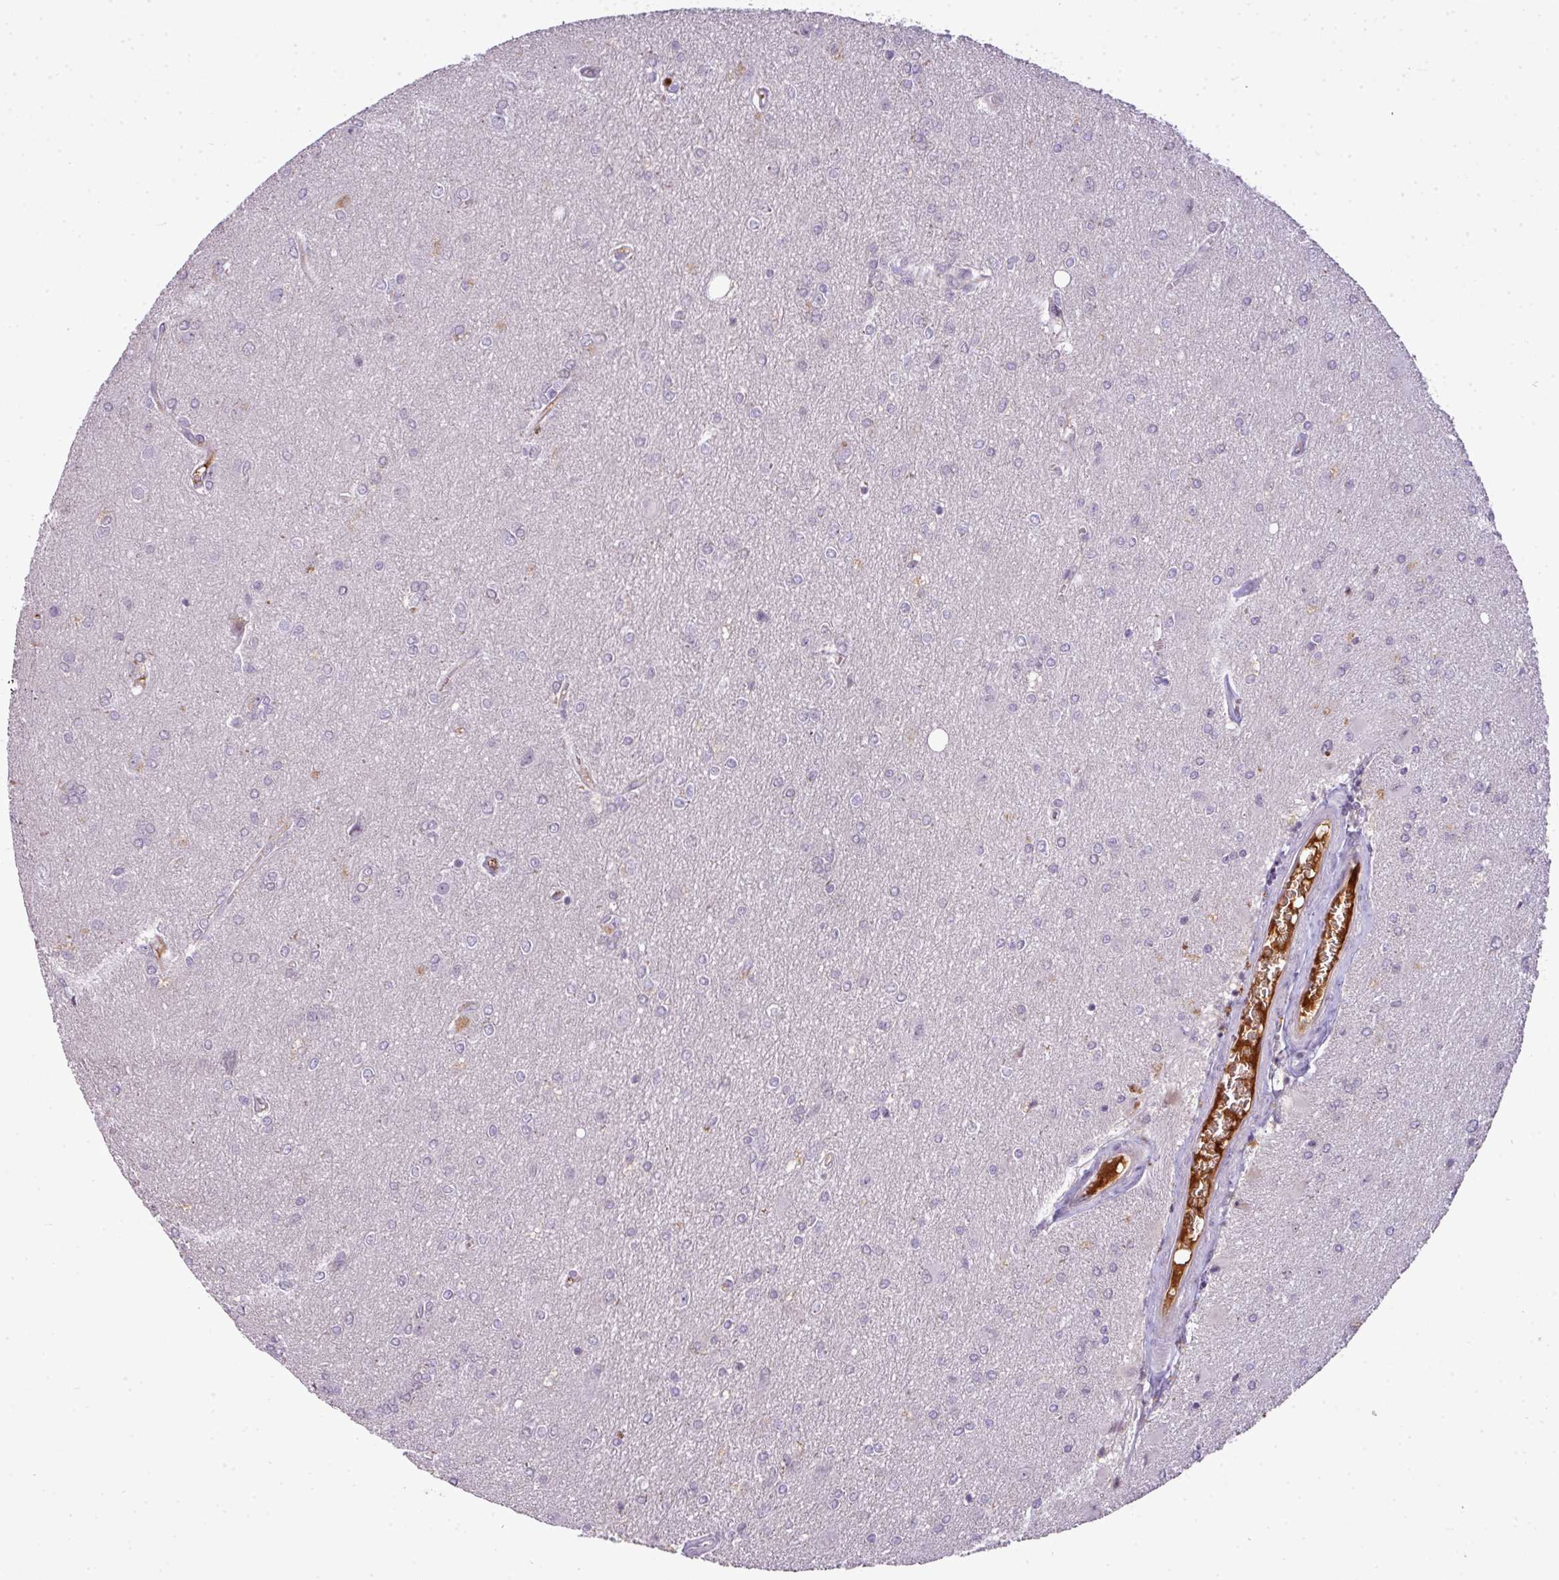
{"staining": {"intensity": "weak", "quantity": "<25%", "location": "cytoplasmic/membranous"}, "tissue": "glioma", "cell_type": "Tumor cells", "image_type": "cancer", "snomed": [{"axis": "morphology", "description": "Glioma, malignant, High grade"}, {"axis": "topography", "description": "Brain"}], "caption": "This is an immunohistochemistry image of malignant glioma (high-grade). There is no positivity in tumor cells.", "gene": "C4B", "patient": {"sex": "male", "age": 67}}